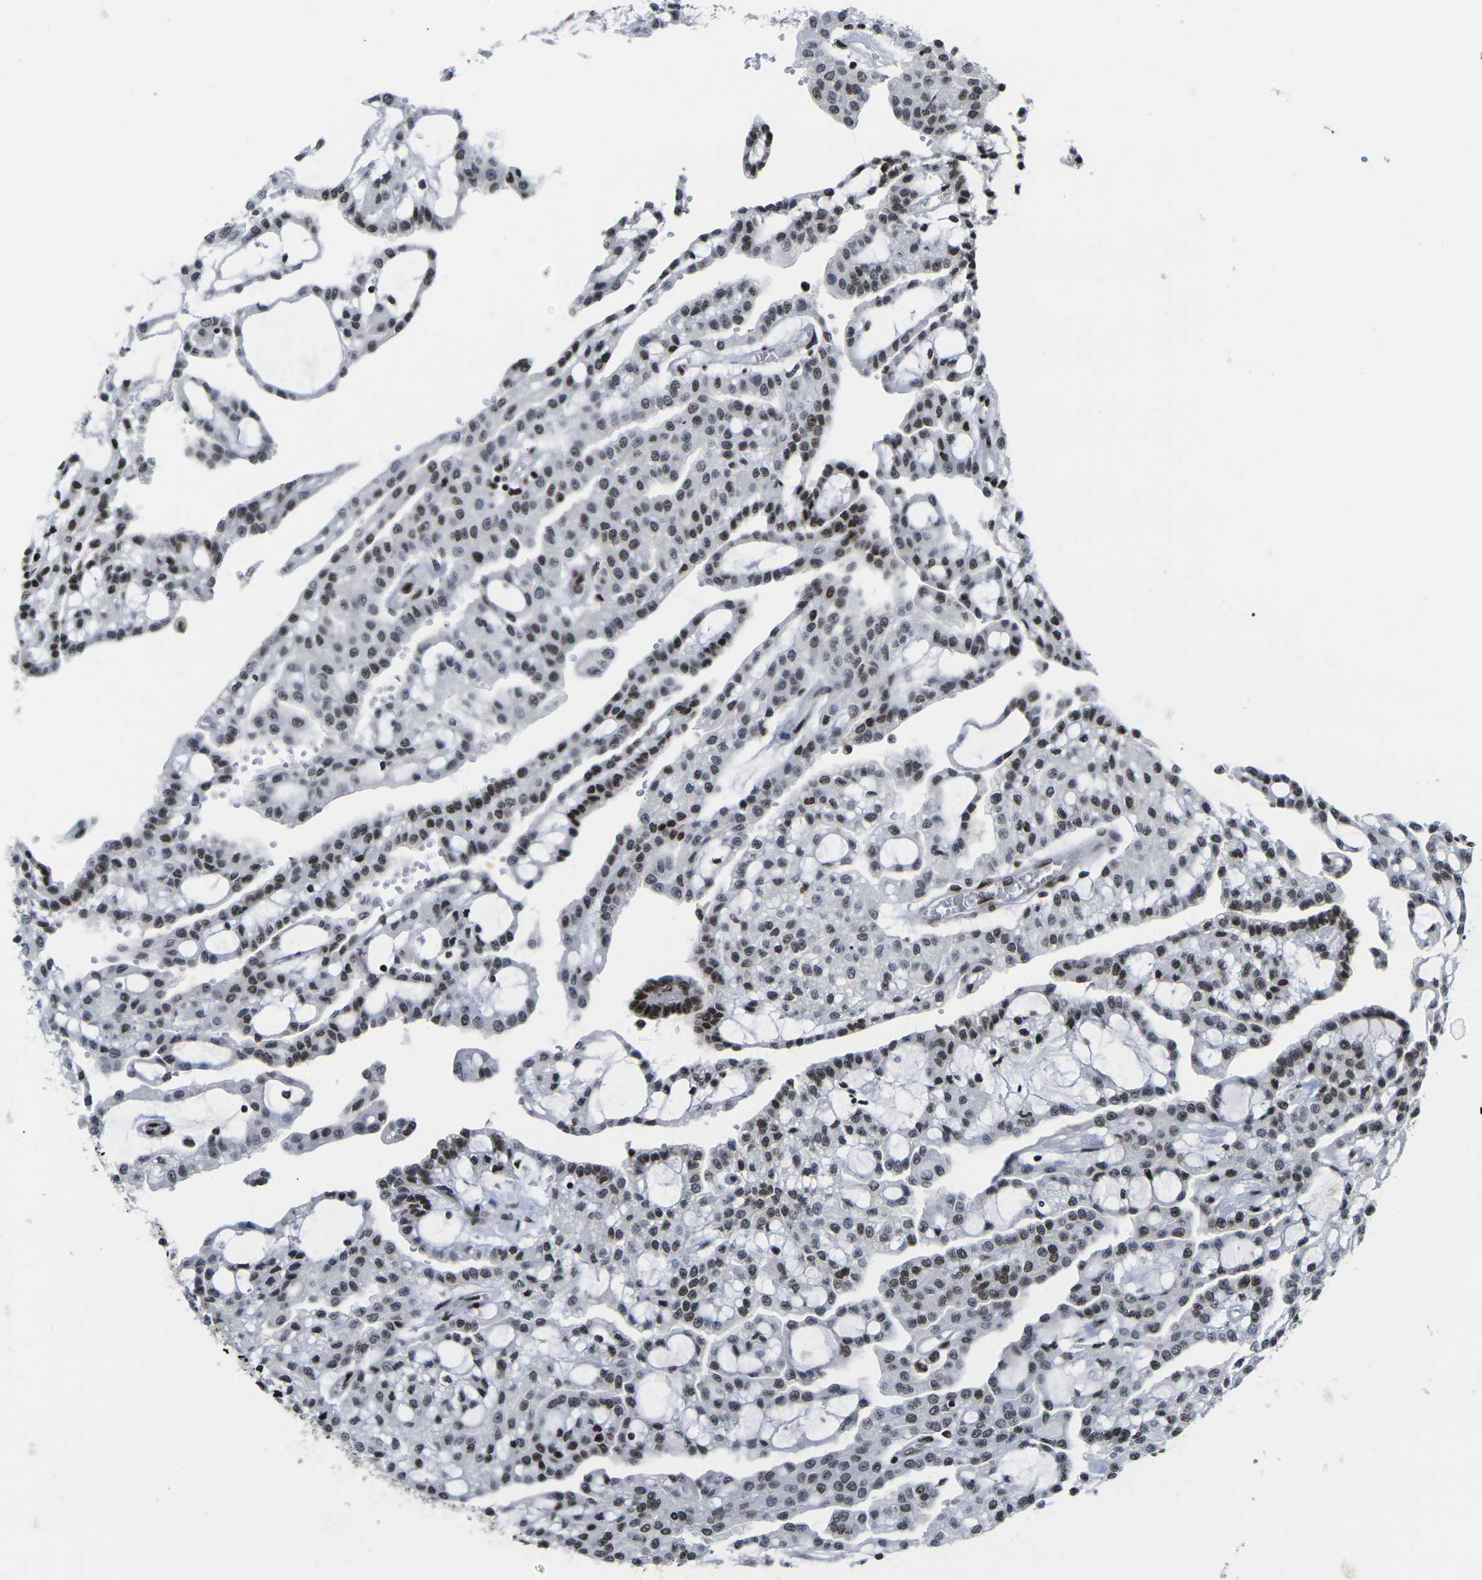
{"staining": {"intensity": "moderate", "quantity": ">75%", "location": "nuclear"}, "tissue": "renal cancer", "cell_type": "Tumor cells", "image_type": "cancer", "snomed": [{"axis": "morphology", "description": "Adenocarcinoma, NOS"}, {"axis": "topography", "description": "Kidney"}], "caption": "Immunohistochemistry (IHC) image of human renal cancer stained for a protein (brown), which reveals medium levels of moderate nuclear staining in about >75% of tumor cells.", "gene": "H1-10", "patient": {"sex": "male", "age": 63}}